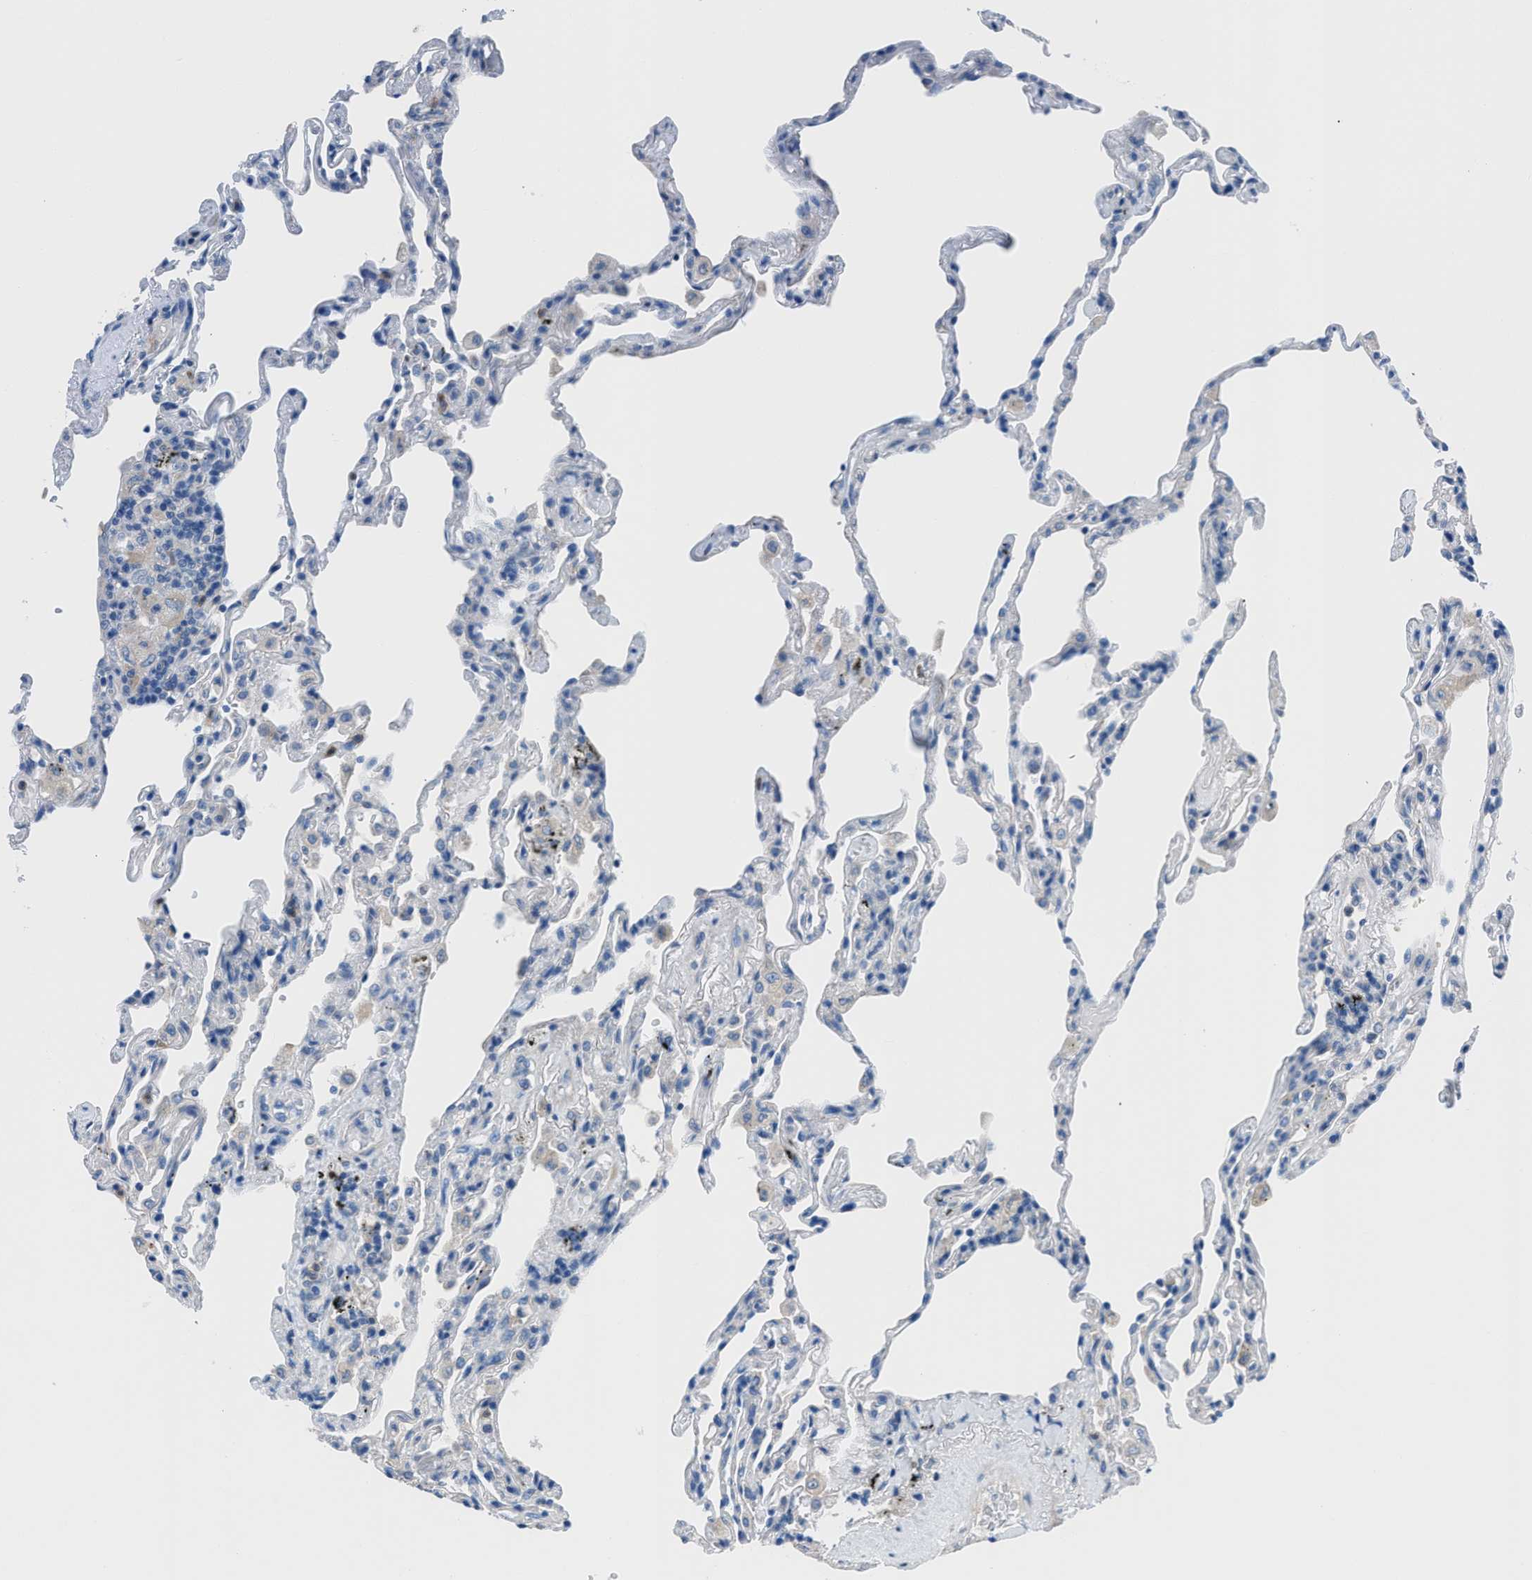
{"staining": {"intensity": "negative", "quantity": "none", "location": "none"}, "tissue": "lung", "cell_type": "Alveolar cells", "image_type": "normal", "snomed": [{"axis": "morphology", "description": "Normal tissue, NOS"}, {"axis": "topography", "description": "Lung"}], "caption": "There is no significant staining in alveolar cells of lung. The staining is performed using DAB (3,3'-diaminobenzidine) brown chromogen with nuclei counter-stained in using hematoxylin.", "gene": "ITPR1", "patient": {"sex": "male", "age": 59}}